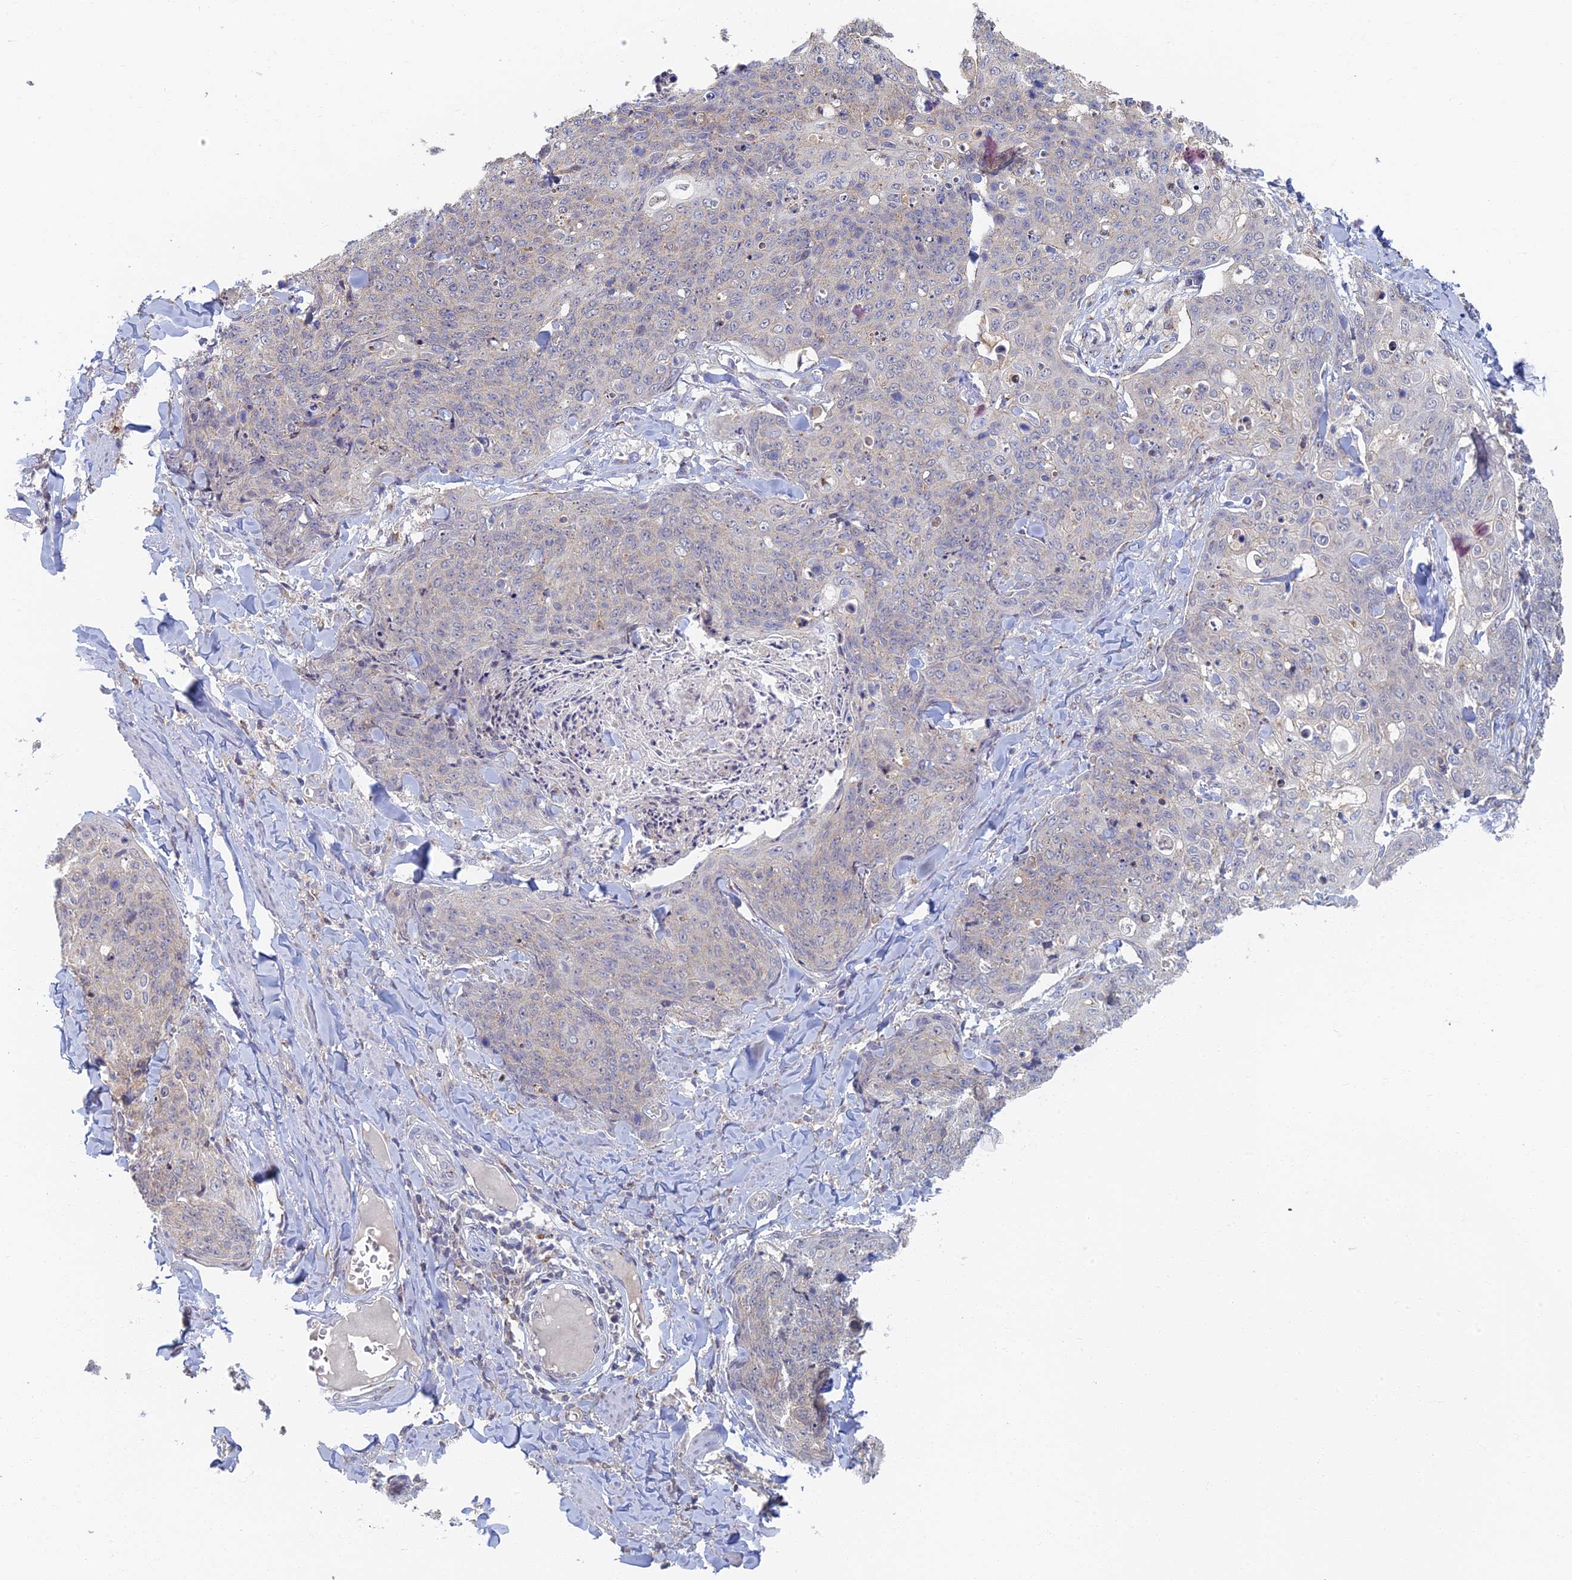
{"staining": {"intensity": "negative", "quantity": "none", "location": "none"}, "tissue": "skin cancer", "cell_type": "Tumor cells", "image_type": "cancer", "snomed": [{"axis": "morphology", "description": "Squamous cell carcinoma, NOS"}, {"axis": "topography", "description": "Skin"}, {"axis": "topography", "description": "Vulva"}], "caption": "Human skin cancer stained for a protein using IHC exhibits no expression in tumor cells.", "gene": "GPATCH1", "patient": {"sex": "female", "age": 85}}